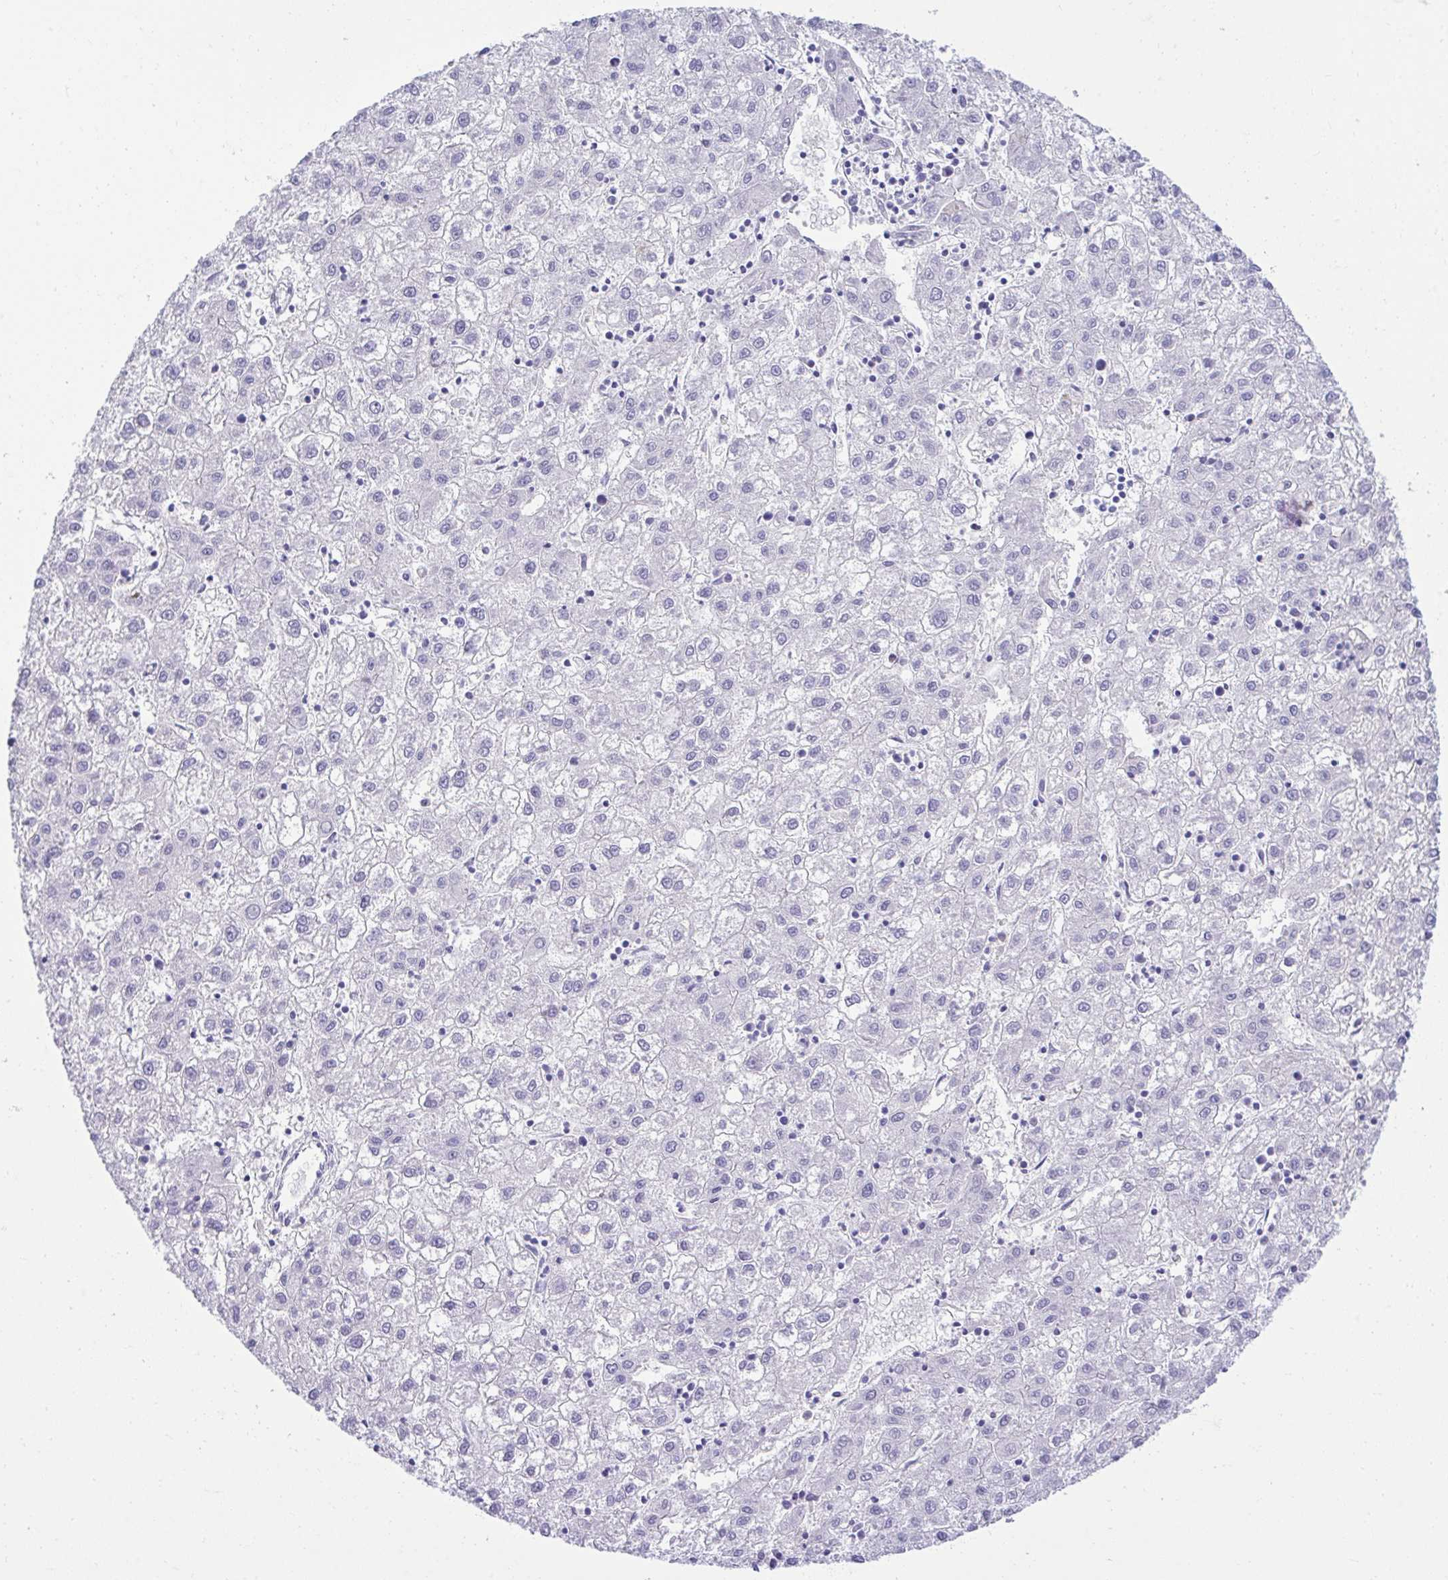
{"staining": {"intensity": "negative", "quantity": "none", "location": "none"}, "tissue": "liver cancer", "cell_type": "Tumor cells", "image_type": "cancer", "snomed": [{"axis": "morphology", "description": "Carcinoma, Hepatocellular, NOS"}, {"axis": "topography", "description": "Liver"}], "caption": "Micrograph shows no significant protein staining in tumor cells of liver cancer.", "gene": "PLEKHH1", "patient": {"sex": "male", "age": 72}}